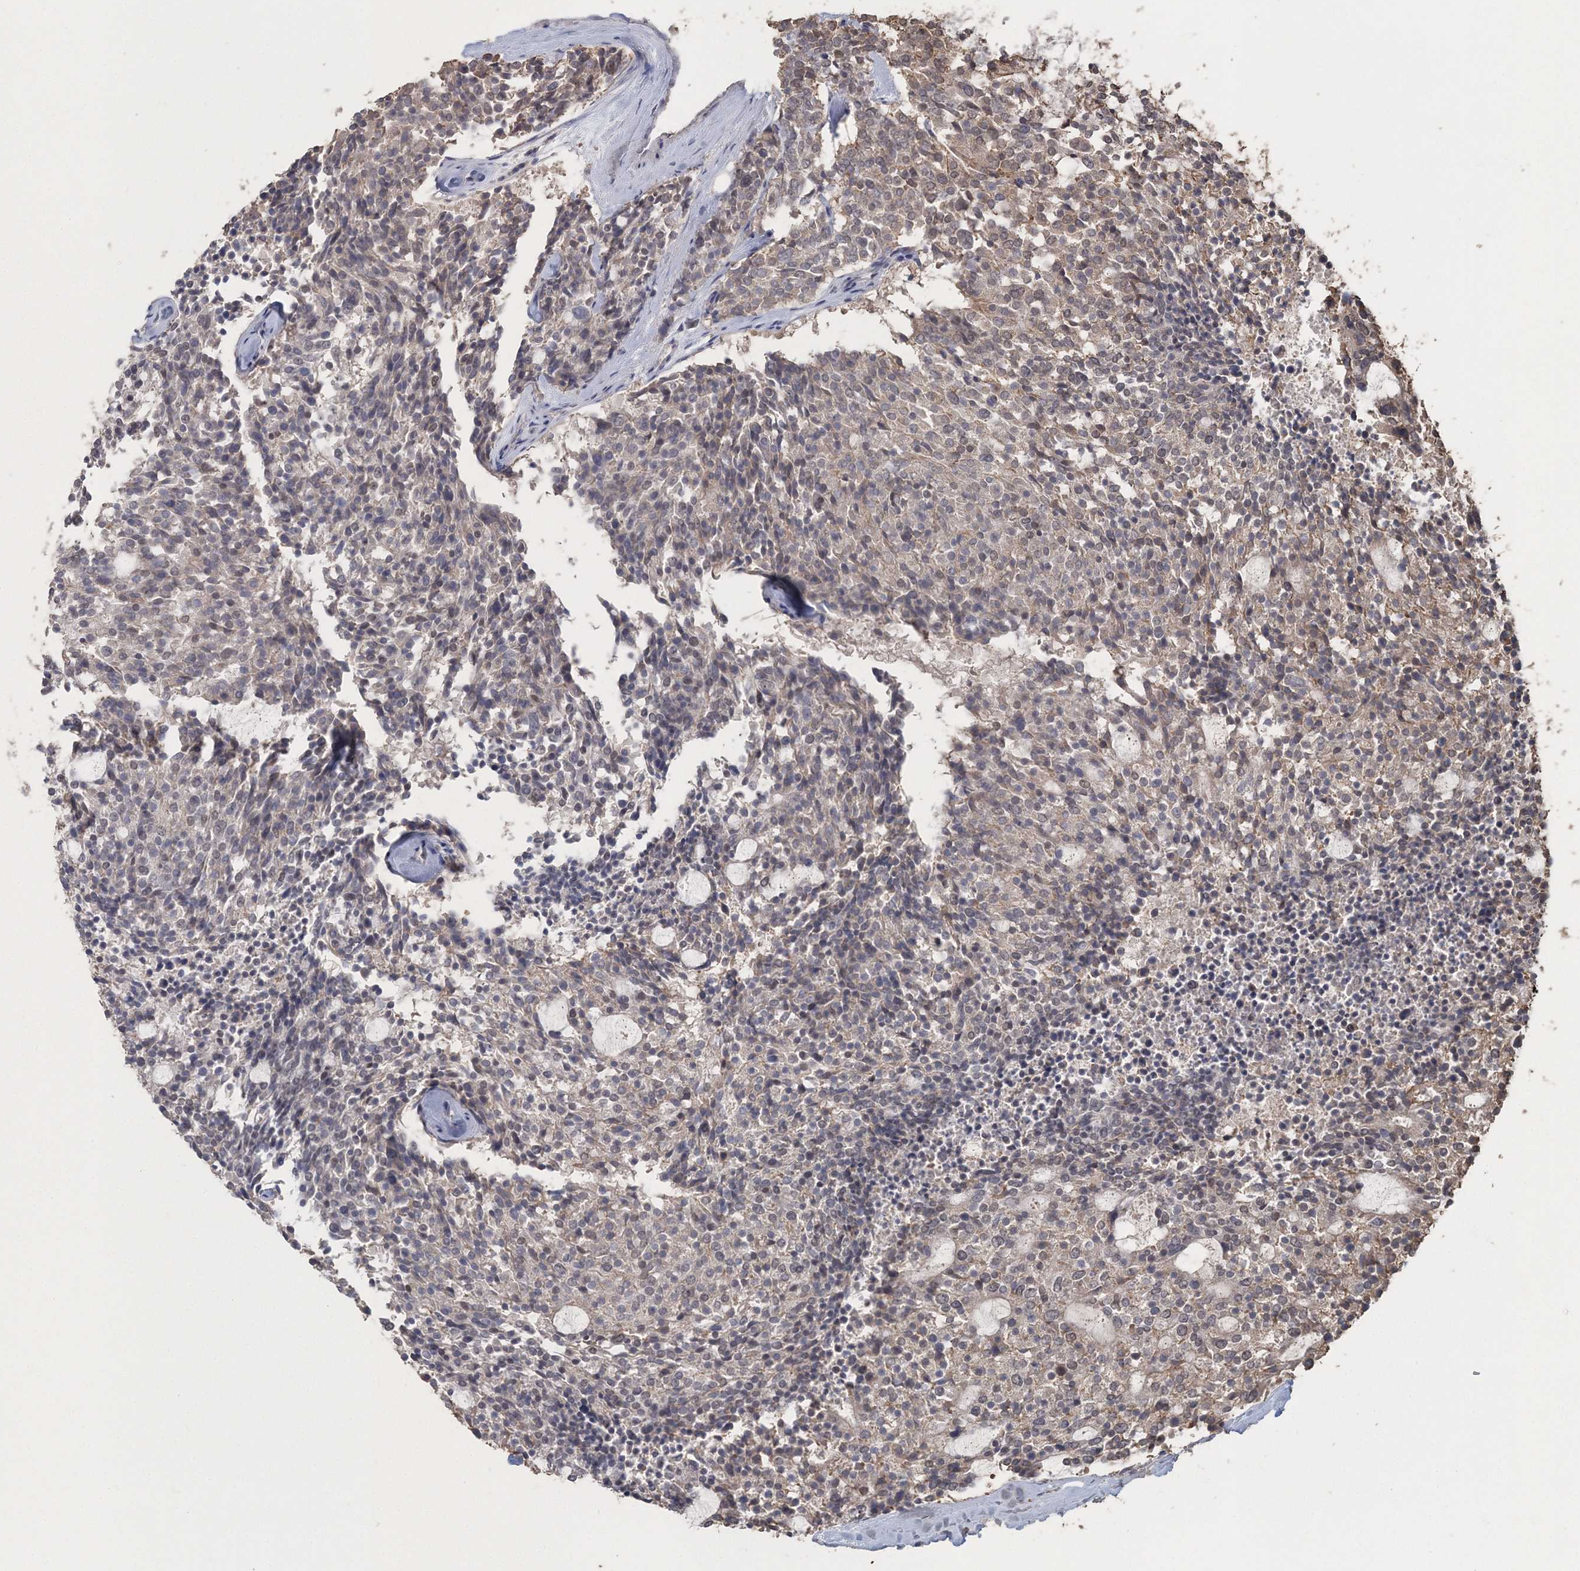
{"staining": {"intensity": "weak", "quantity": "<25%", "location": "cytoplasmic/membranous"}, "tissue": "carcinoid", "cell_type": "Tumor cells", "image_type": "cancer", "snomed": [{"axis": "morphology", "description": "Carcinoid, malignant, NOS"}, {"axis": "topography", "description": "Pancreas"}], "caption": "Malignant carcinoid was stained to show a protein in brown. There is no significant expression in tumor cells.", "gene": "UIMC1", "patient": {"sex": "female", "age": 54}}